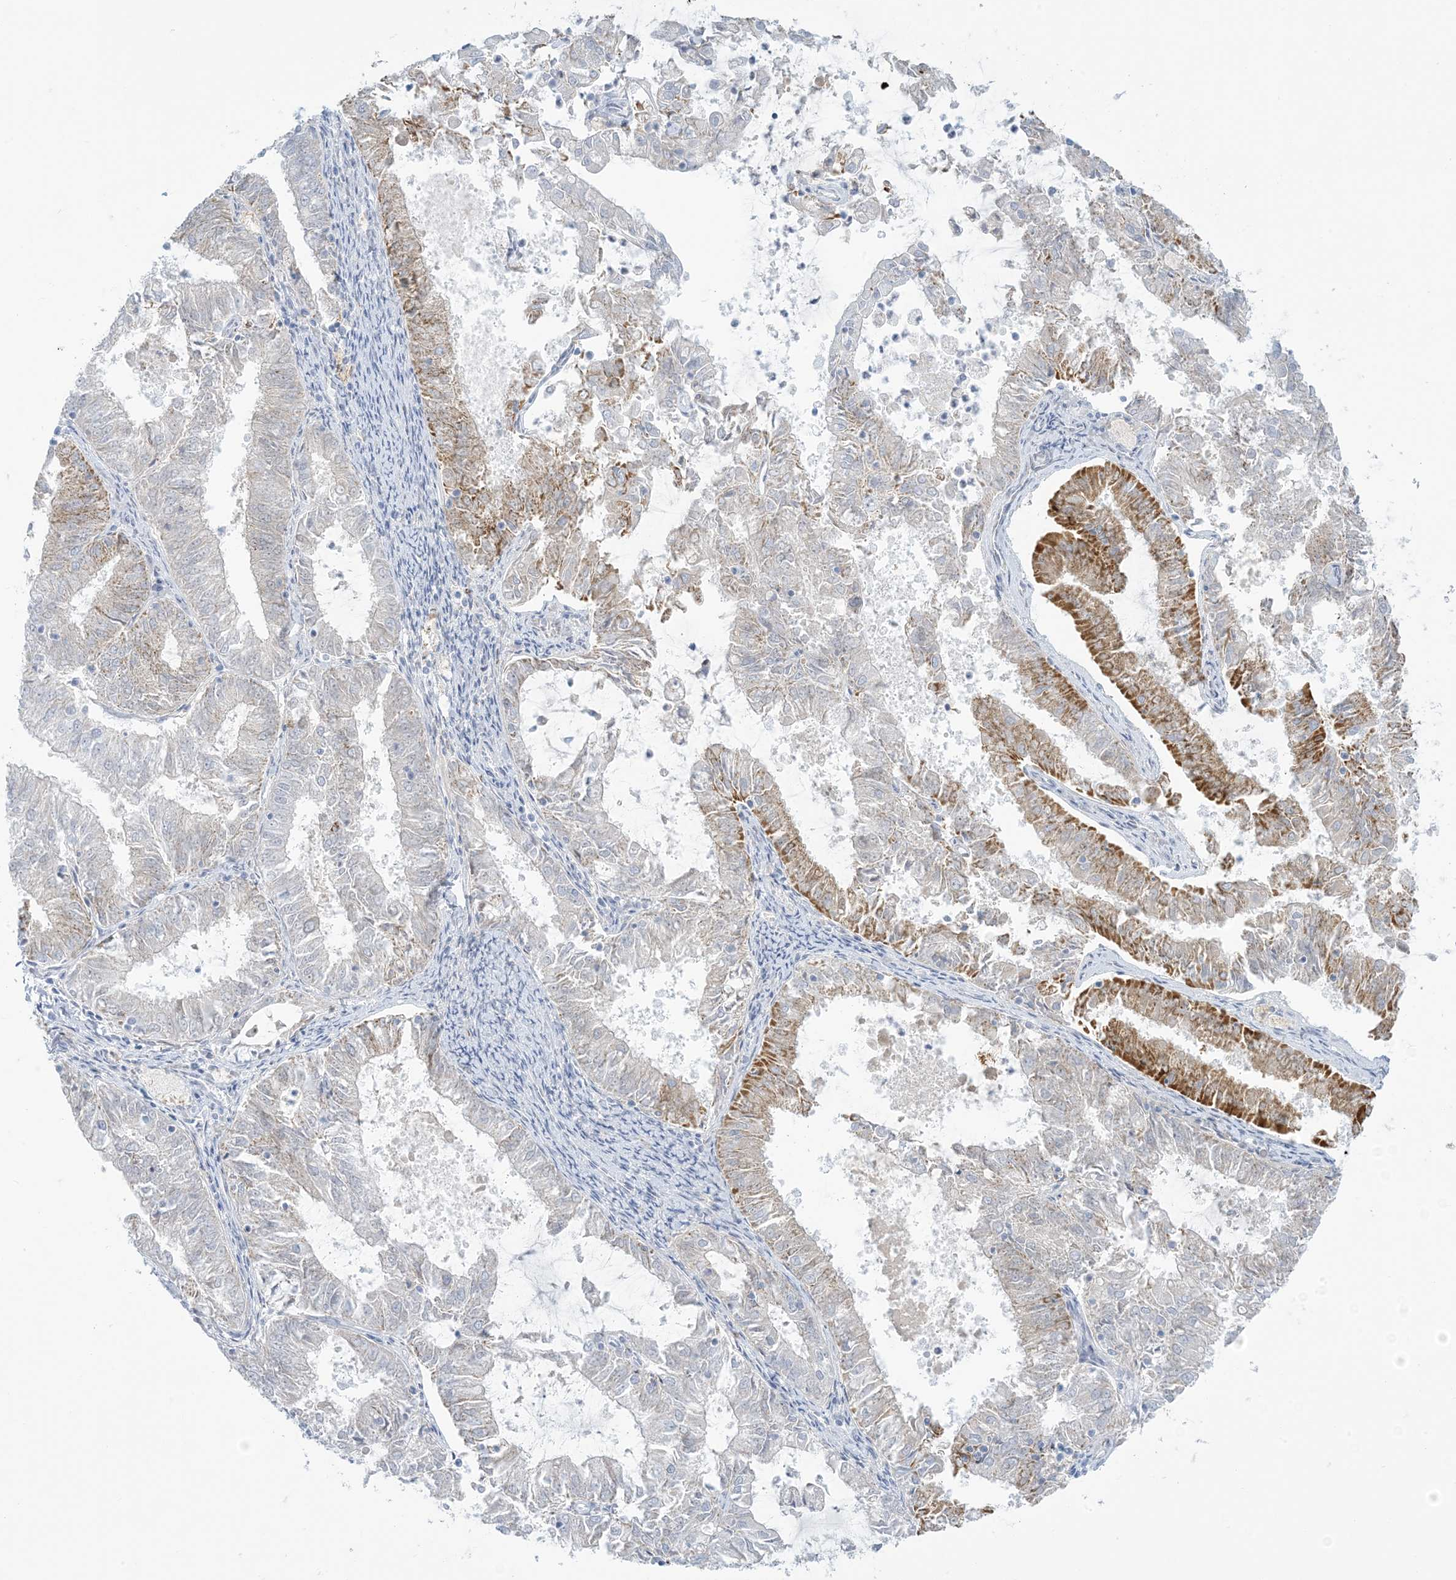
{"staining": {"intensity": "moderate", "quantity": "<25%", "location": "cytoplasmic/membranous"}, "tissue": "endometrial cancer", "cell_type": "Tumor cells", "image_type": "cancer", "snomed": [{"axis": "morphology", "description": "Adenocarcinoma, NOS"}, {"axis": "topography", "description": "Endometrium"}], "caption": "Immunohistochemistry (IHC) micrograph of neoplastic tissue: endometrial cancer (adenocarcinoma) stained using immunohistochemistry (IHC) displays low levels of moderate protein expression localized specifically in the cytoplasmic/membranous of tumor cells, appearing as a cytoplasmic/membranous brown color.", "gene": "ZDHHC4", "patient": {"sex": "female", "age": 57}}